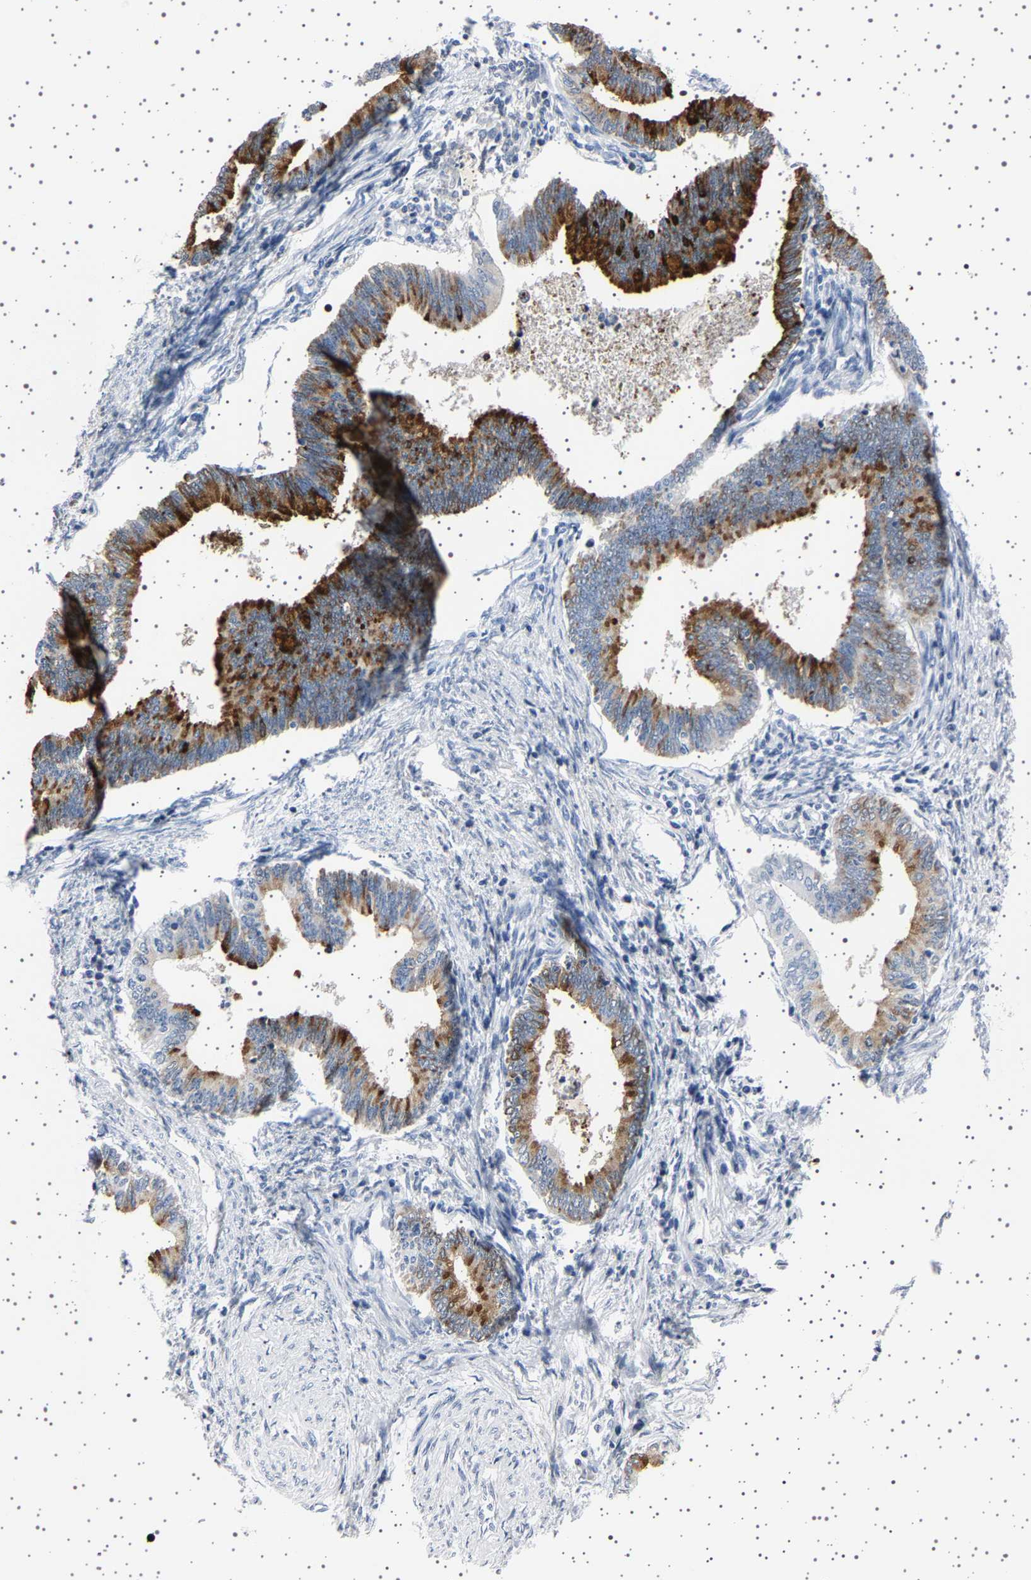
{"staining": {"intensity": "strong", "quantity": ">75%", "location": "cytoplasmic/membranous"}, "tissue": "cervical cancer", "cell_type": "Tumor cells", "image_type": "cancer", "snomed": [{"axis": "morphology", "description": "Adenocarcinoma, NOS"}, {"axis": "topography", "description": "Cervix"}], "caption": "Protein positivity by immunohistochemistry (IHC) shows strong cytoplasmic/membranous staining in approximately >75% of tumor cells in adenocarcinoma (cervical).", "gene": "TFF3", "patient": {"sex": "female", "age": 36}}